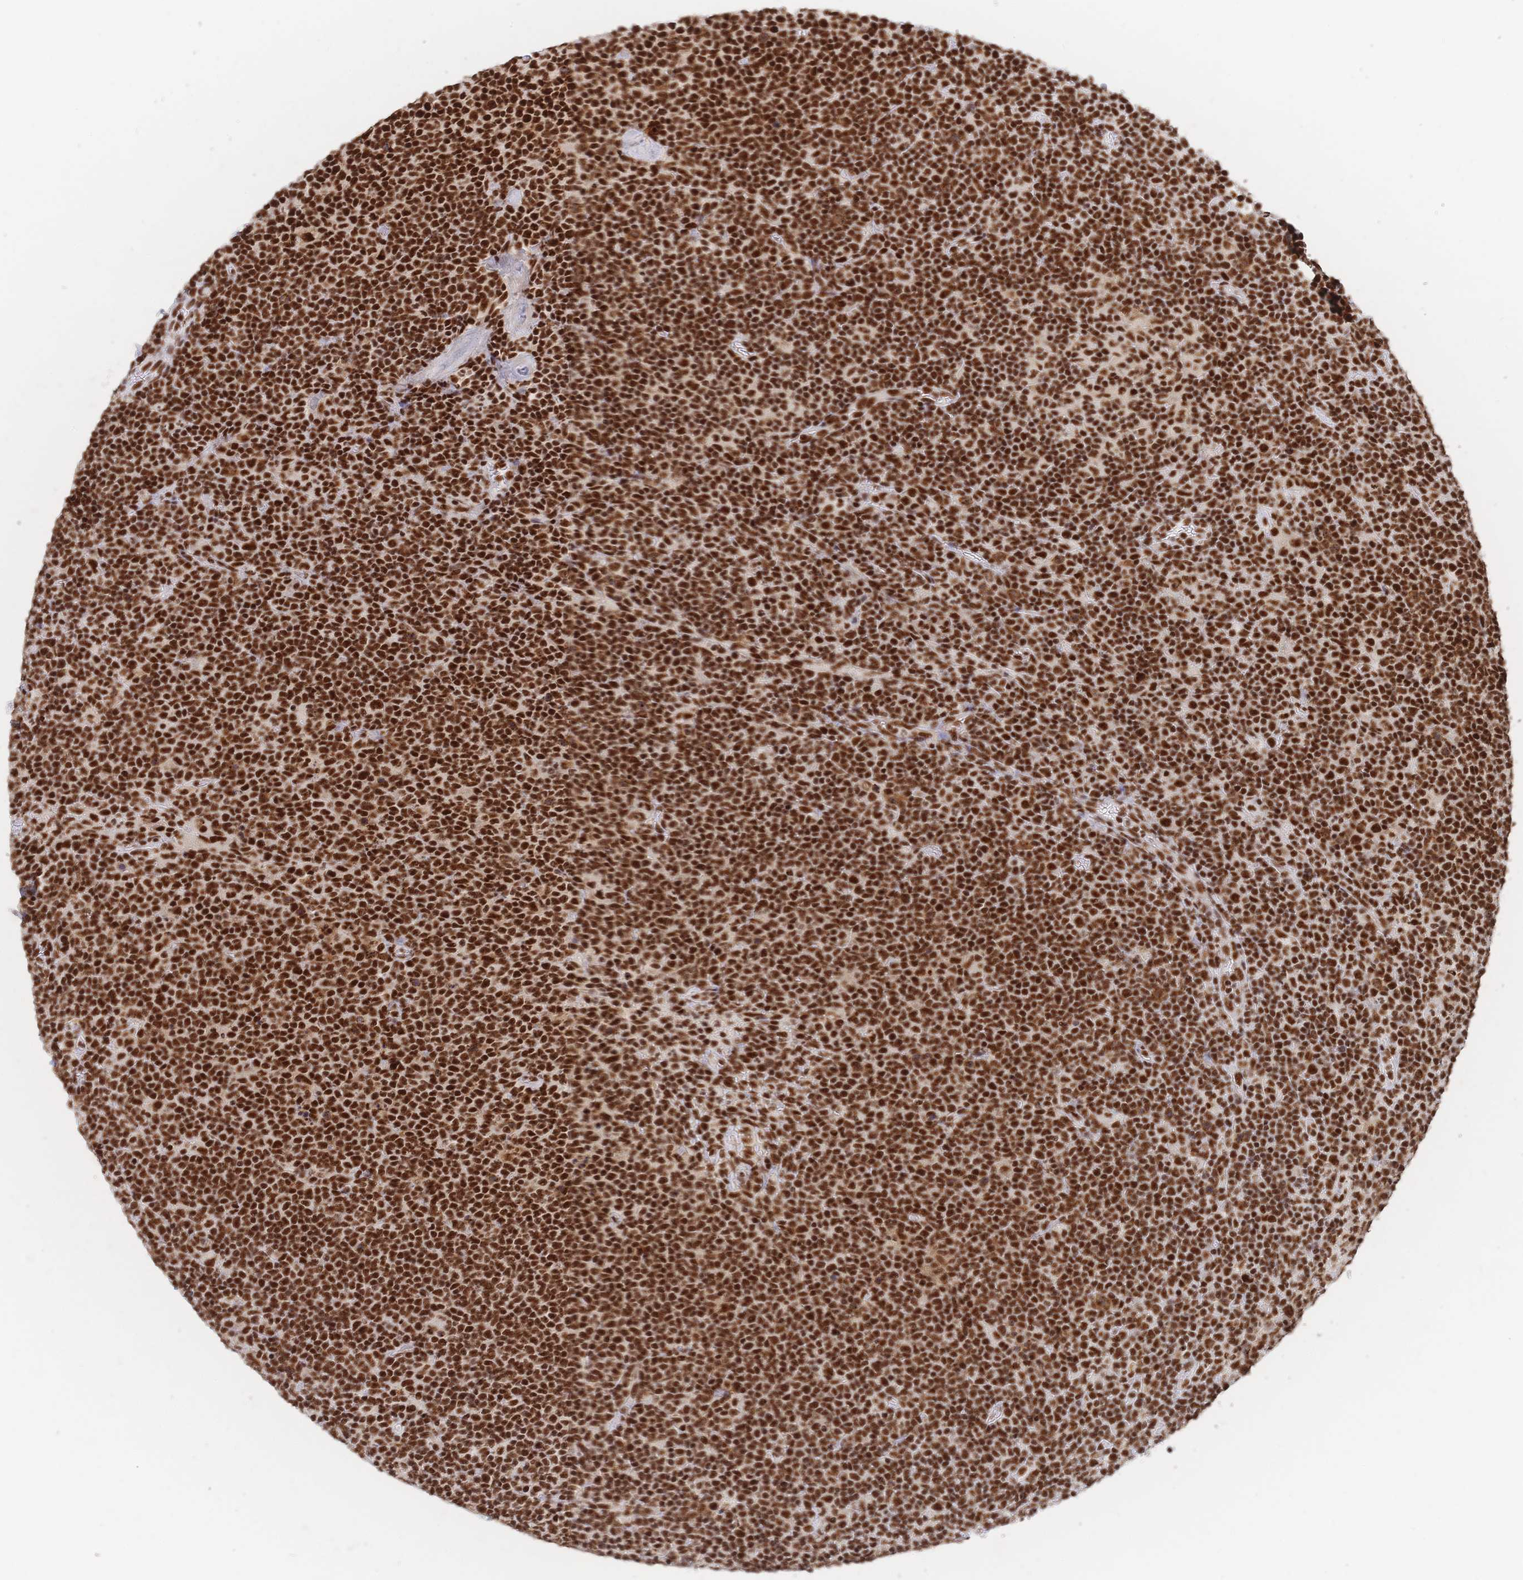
{"staining": {"intensity": "strong", "quantity": ">75%", "location": "nuclear"}, "tissue": "lymphoma", "cell_type": "Tumor cells", "image_type": "cancer", "snomed": [{"axis": "morphology", "description": "Malignant lymphoma, non-Hodgkin's type, High grade"}, {"axis": "topography", "description": "Lymph node"}], "caption": "Strong nuclear protein positivity is seen in approximately >75% of tumor cells in lymphoma.", "gene": "SRSF1", "patient": {"sex": "male", "age": 61}}